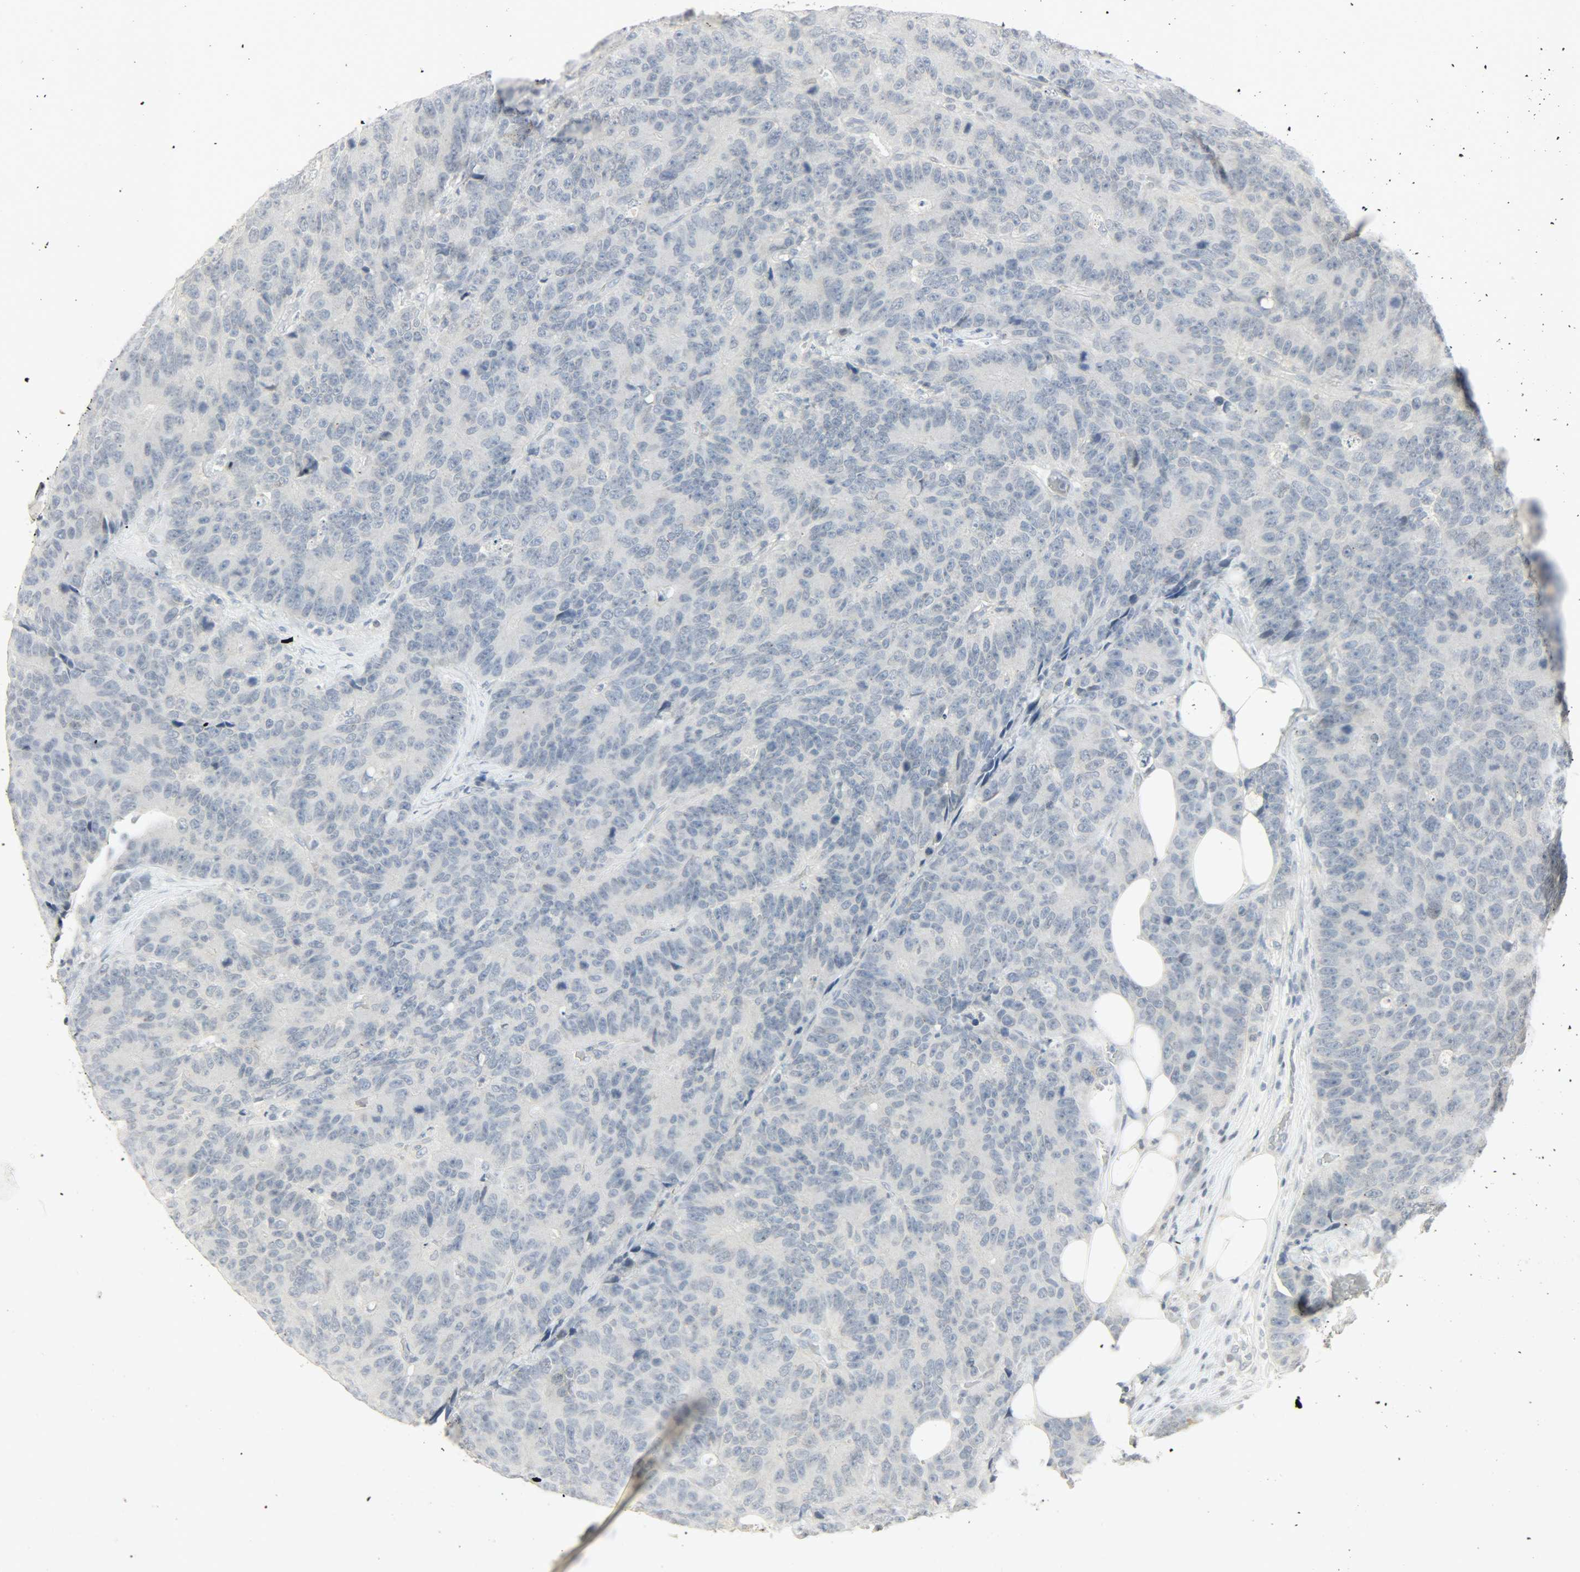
{"staining": {"intensity": "negative", "quantity": "none", "location": "none"}, "tissue": "colorectal cancer", "cell_type": "Tumor cells", "image_type": "cancer", "snomed": [{"axis": "morphology", "description": "Adenocarcinoma, NOS"}, {"axis": "topography", "description": "Colon"}], "caption": "There is no significant positivity in tumor cells of colorectal cancer (adenocarcinoma).", "gene": "CAMK4", "patient": {"sex": "female", "age": 86}}